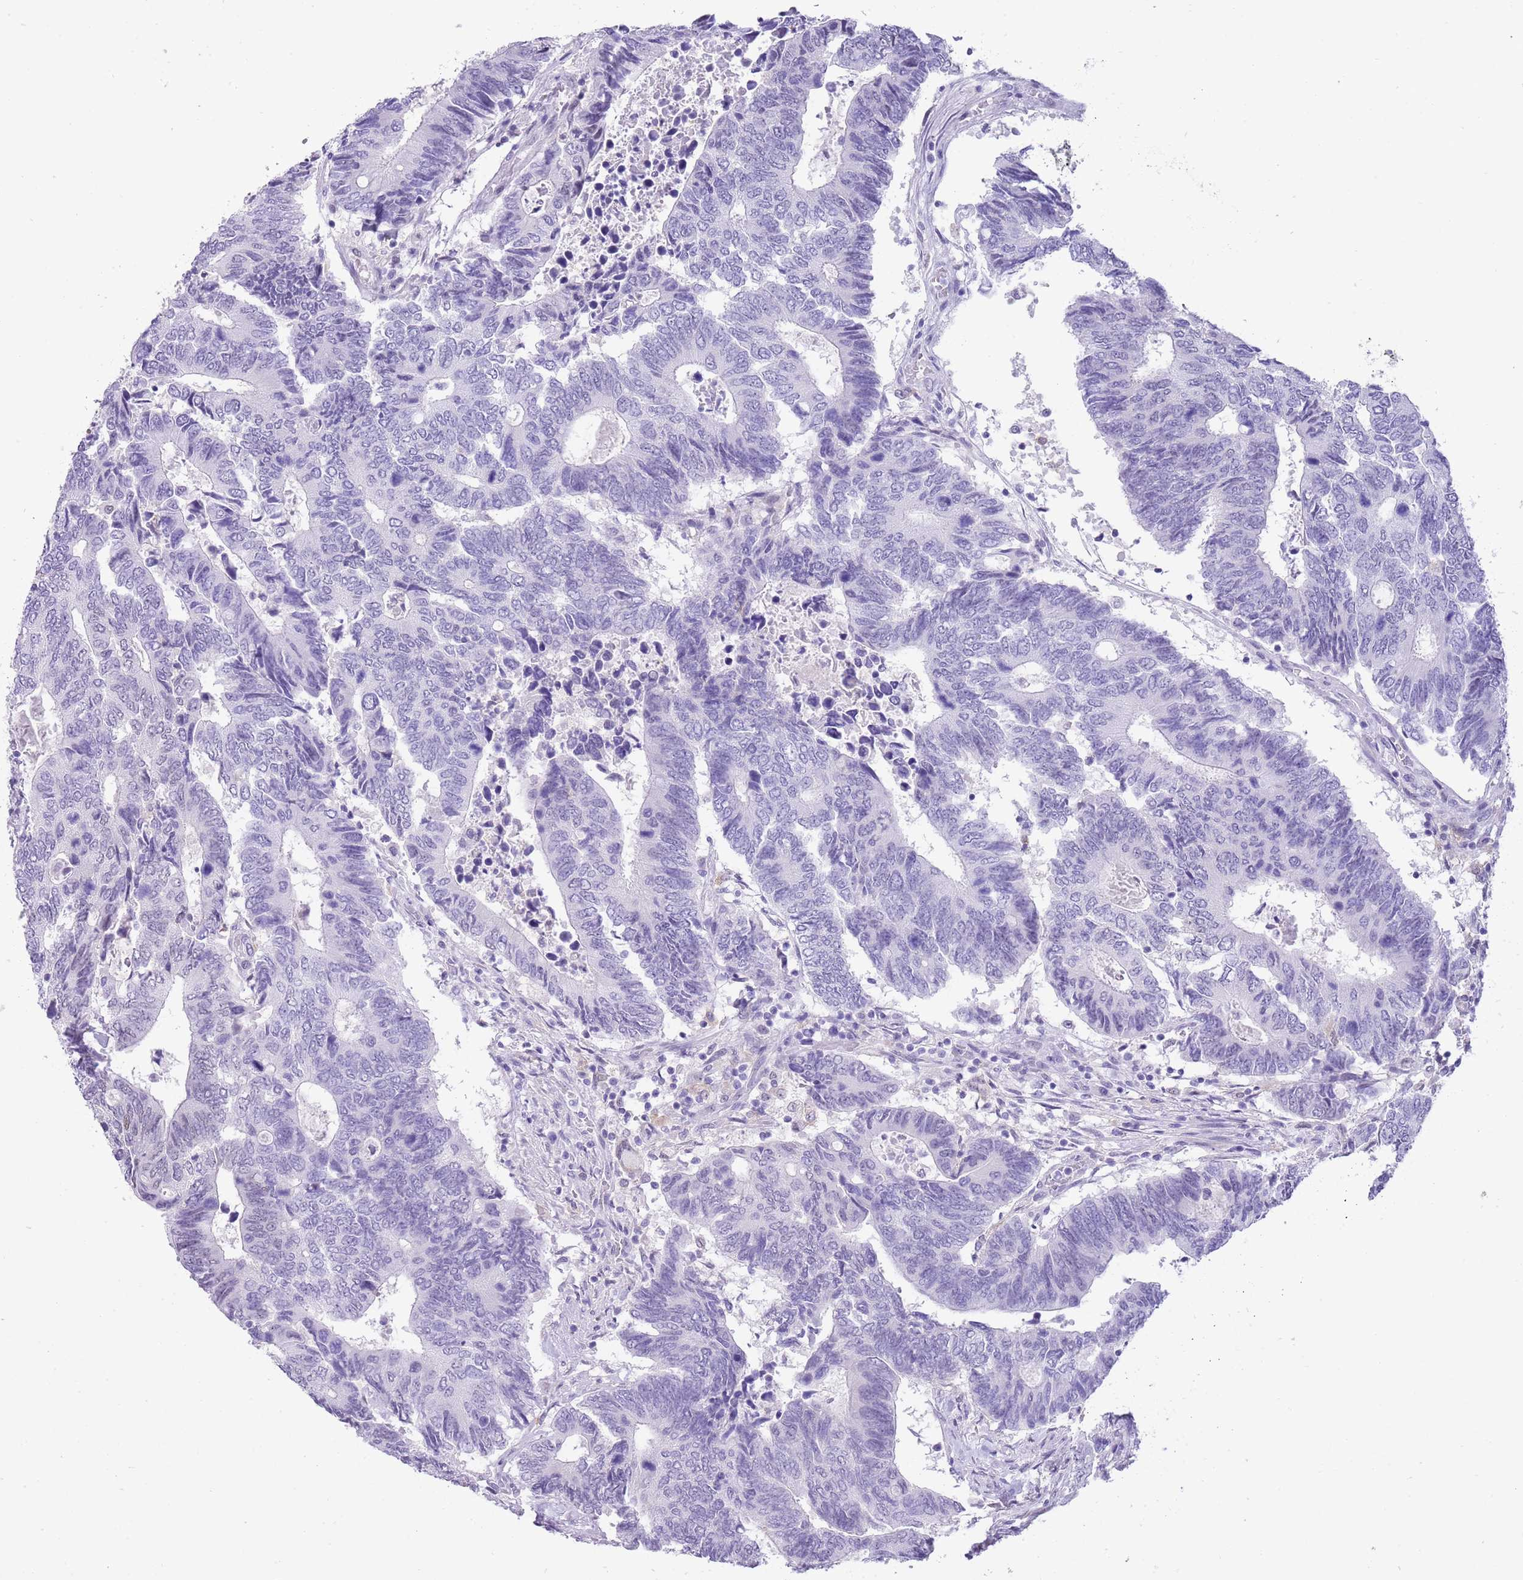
{"staining": {"intensity": "negative", "quantity": "none", "location": "none"}, "tissue": "colorectal cancer", "cell_type": "Tumor cells", "image_type": "cancer", "snomed": [{"axis": "morphology", "description": "Adenocarcinoma, NOS"}, {"axis": "topography", "description": "Colon"}], "caption": "A histopathology image of adenocarcinoma (colorectal) stained for a protein reveals no brown staining in tumor cells.", "gene": "PPP1R17", "patient": {"sex": "male", "age": 87}}